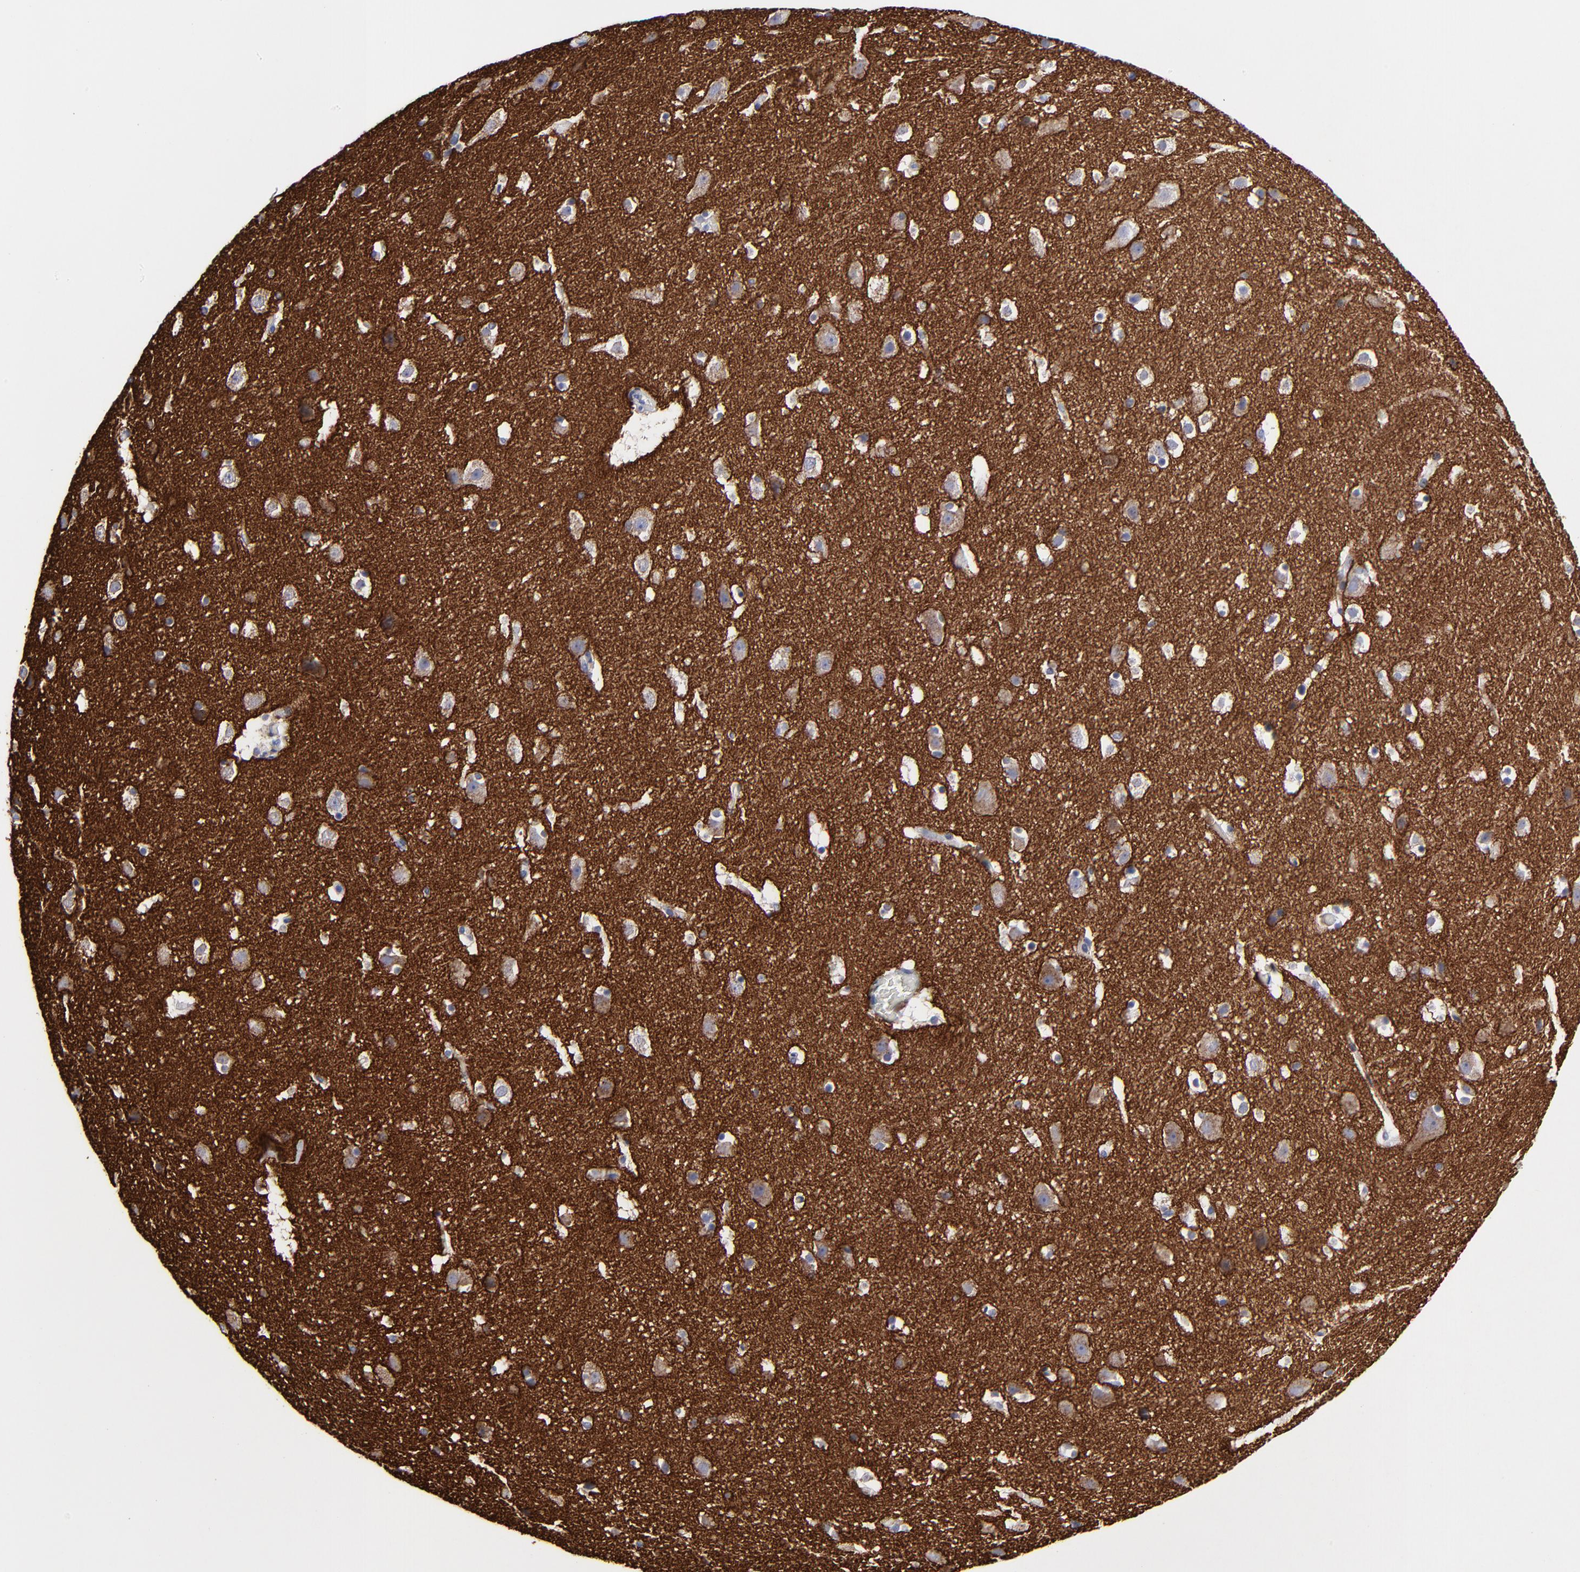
{"staining": {"intensity": "weak", "quantity": "<25%", "location": "cytoplasmic/membranous"}, "tissue": "cerebral cortex", "cell_type": "Endothelial cells", "image_type": "normal", "snomed": [{"axis": "morphology", "description": "Normal tissue, NOS"}, {"axis": "topography", "description": "Cerebral cortex"}], "caption": "This is an immunohistochemistry photomicrograph of unremarkable cerebral cortex. There is no positivity in endothelial cells.", "gene": "CADM3", "patient": {"sex": "male", "age": 45}}